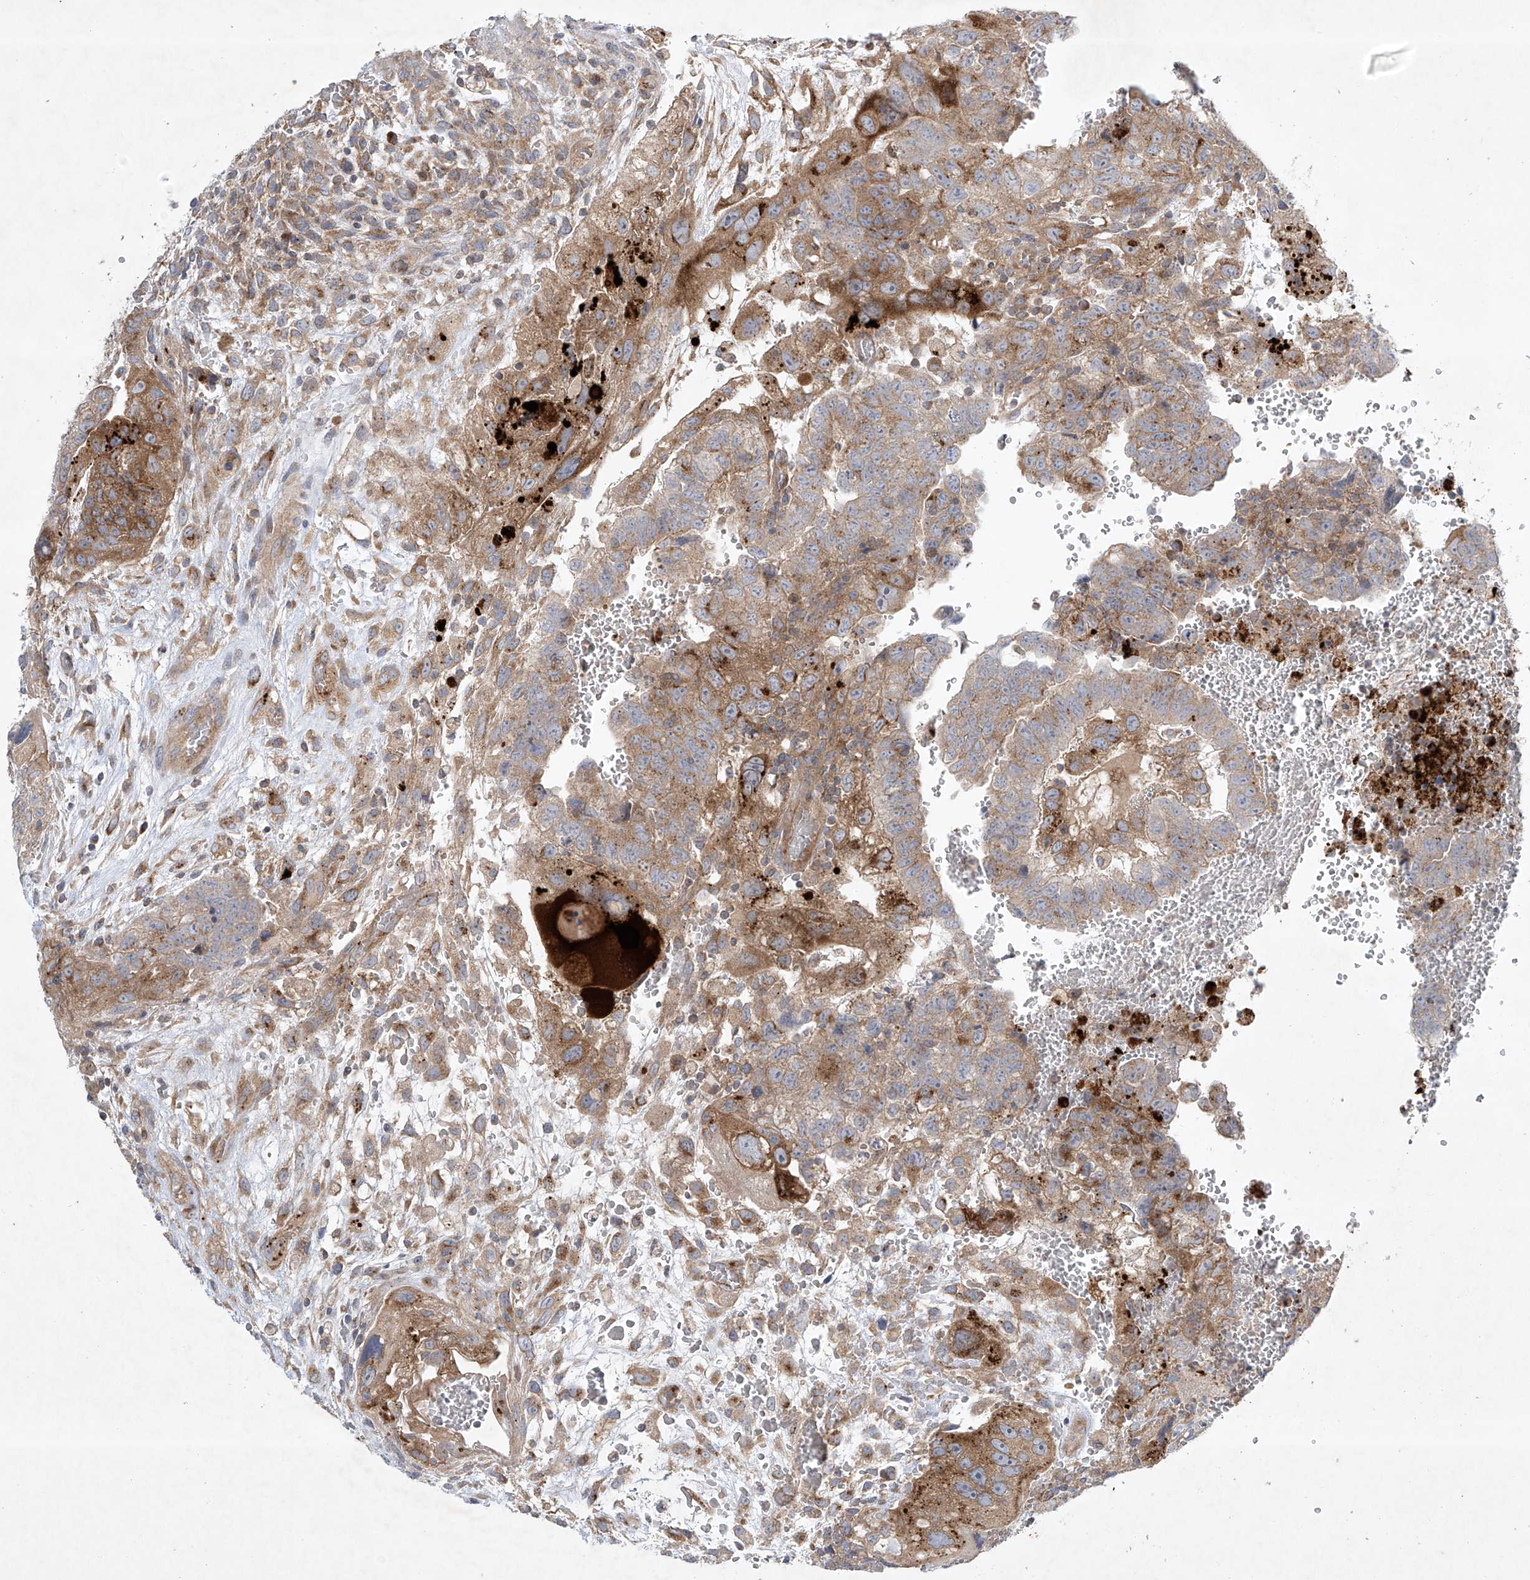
{"staining": {"intensity": "moderate", "quantity": ">75%", "location": "cytoplasmic/membranous"}, "tissue": "testis cancer", "cell_type": "Tumor cells", "image_type": "cancer", "snomed": [{"axis": "morphology", "description": "Carcinoma, Embryonal, NOS"}, {"axis": "topography", "description": "Testis"}], "caption": "A high-resolution micrograph shows IHC staining of testis cancer, which displays moderate cytoplasmic/membranous staining in approximately >75% of tumor cells.", "gene": "TJAP1", "patient": {"sex": "male", "age": 37}}